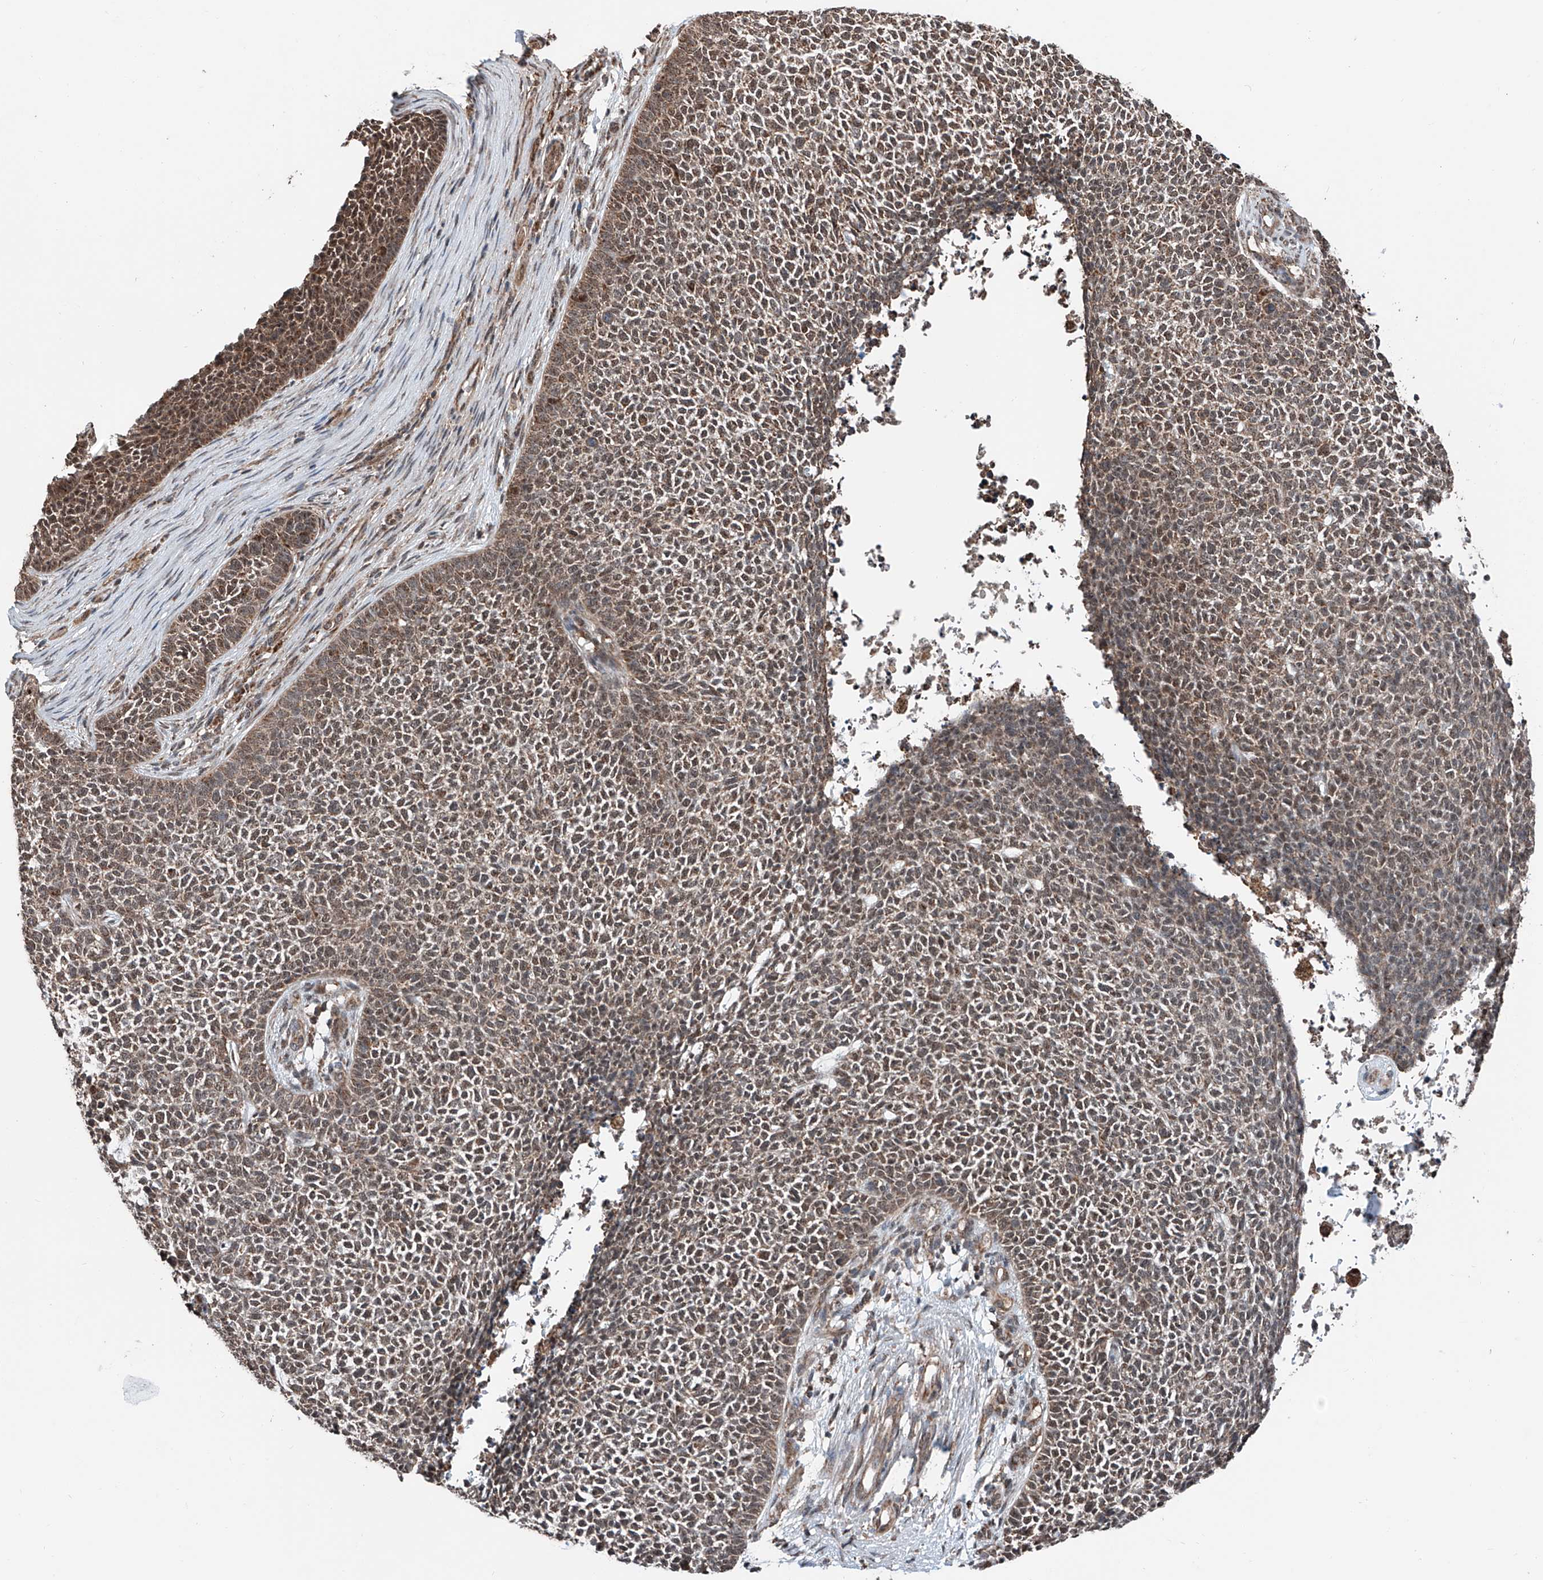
{"staining": {"intensity": "moderate", "quantity": ">75%", "location": "cytoplasmic/membranous"}, "tissue": "skin cancer", "cell_type": "Tumor cells", "image_type": "cancer", "snomed": [{"axis": "morphology", "description": "Basal cell carcinoma"}, {"axis": "topography", "description": "Skin"}], "caption": "The immunohistochemical stain shows moderate cytoplasmic/membranous expression in tumor cells of skin basal cell carcinoma tissue. (brown staining indicates protein expression, while blue staining denotes nuclei).", "gene": "ZNF445", "patient": {"sex": "female", "age": 84}}